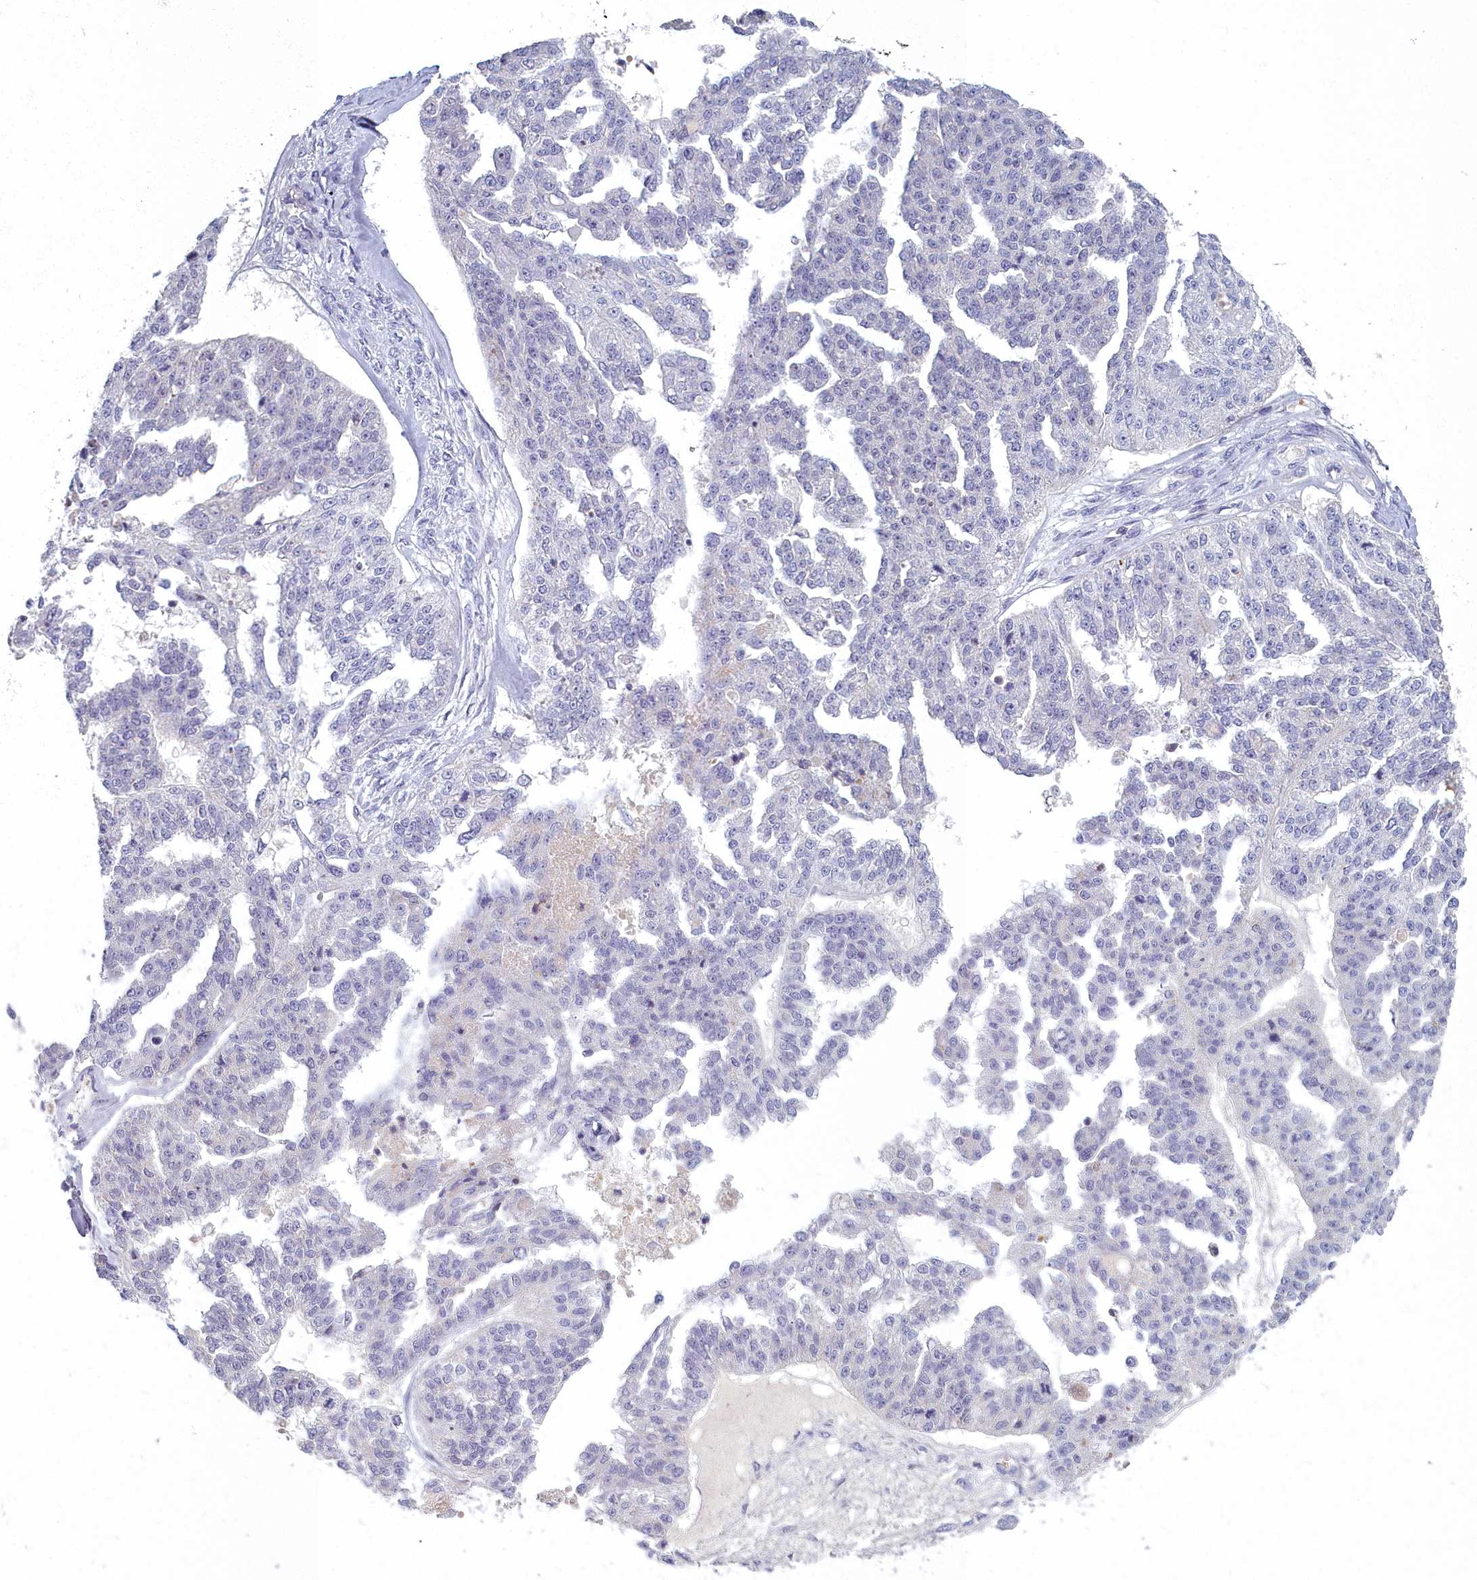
{"staining": {"intensity": "negative", "quantity": "none", "location": "none"}, "tissue": "ovarian cancer", "cell_type": "Tumor cells", "image_type": "cancer", "snomed": [{"axis": "morphology", "description": "Cystadenocarcinoma, serous, NOS"}, {"axis": "topography", "description": "Ovary"}], "caption": "Tumor cells show no significant staining in ovarian cancer. (Stains: DAB immunohistochemistry with hematoxylin counter stain, Microscopy: brightfield microscopy at high magnification).", "gene": "ARL15", "patient": {"sex": "female", "age": 58}}